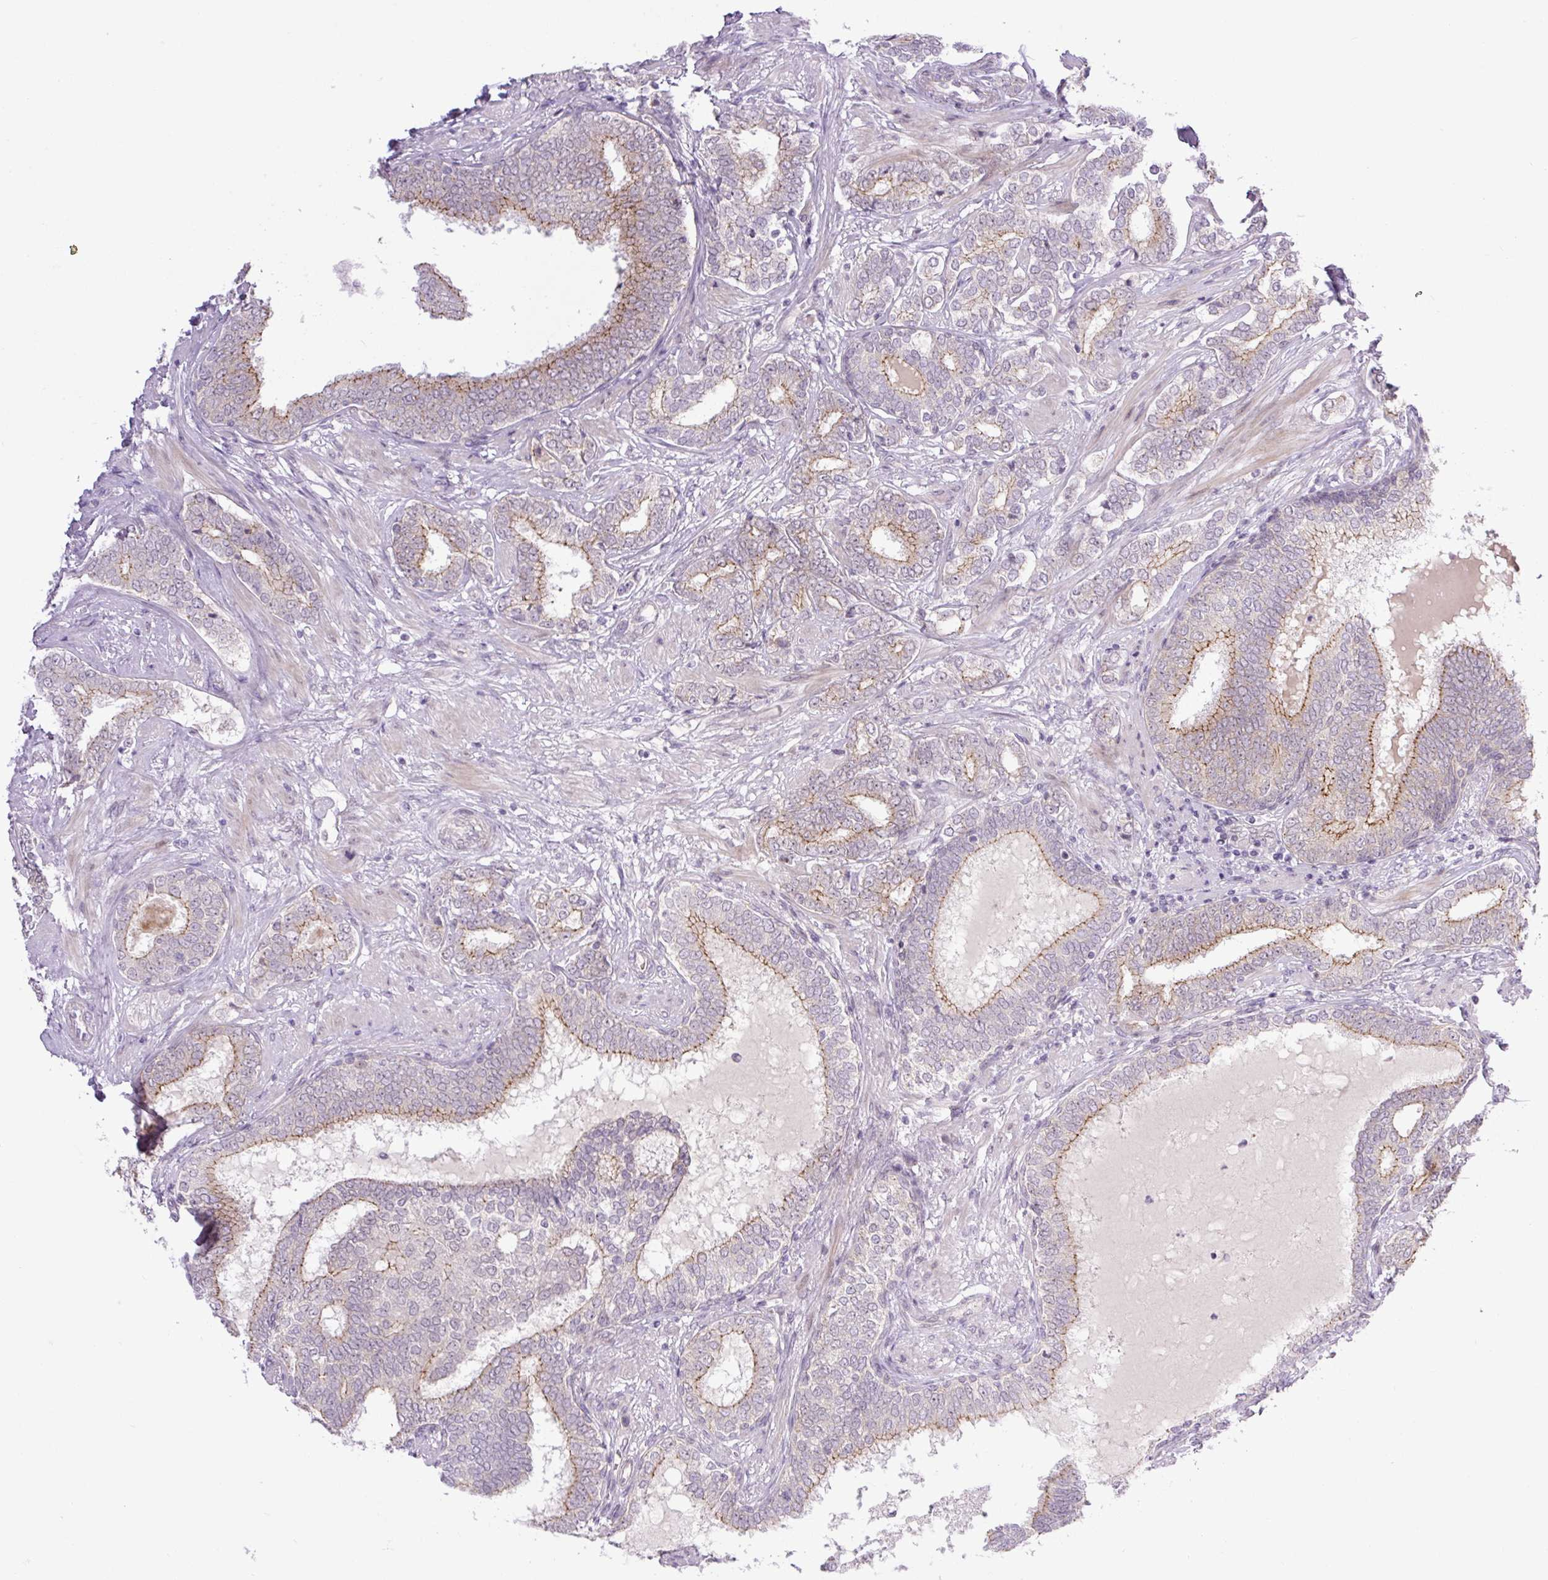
{"staining": {"intensity": "moderate", "quantity": "25%-75%", "location": "cytoplasmic/membranous"}, "tissue": "prostate cancer", "cell_type": "Tumor cells", "image_type": "cancer", "snomed": [{"axis": "morphology", "description": "Adenocarcinoma, High grade"}, {"axis": "topography", "description": "Prostate"}], "caption": "The histopathology image demonstrates a brown stain indicating the presence of a protein in the cytoplasmic/membranous of tumor cells in prostate cancer. The staining was performed using DAB (3,3'-diaminobenzidine) to visualize the protein expression in brown, while the nuclei were stained in blue with hematoxylin (Magnification: 20x).", "gene": "ICE1", "patient": {"sex": "male", "age": 72}}